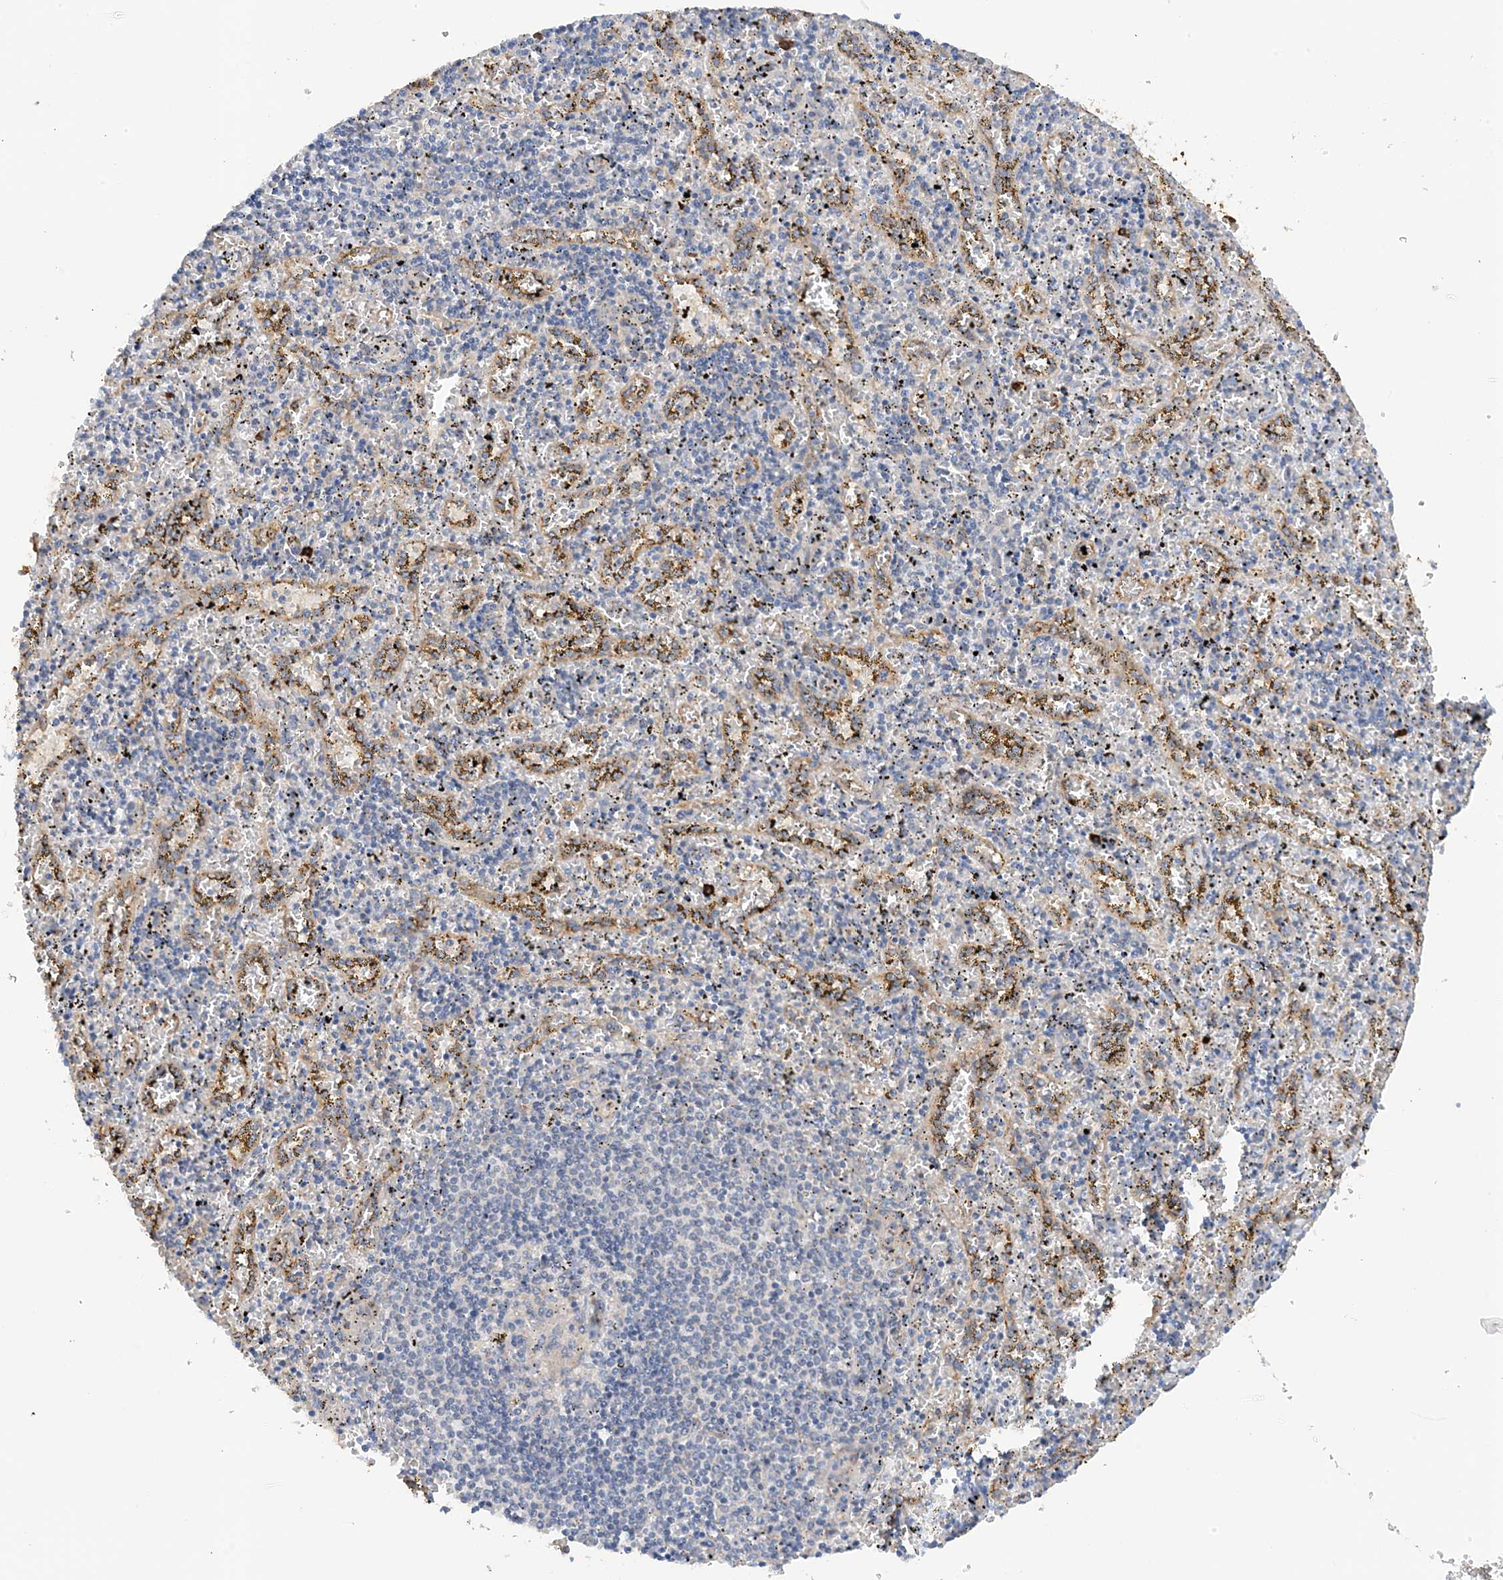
{"staining": {"intensity": "negative", "quantity": "none", "location": "none"}, "tissue": "spleen", "cell_type": "Cells in red pulp", "image_type": "normal", "snomed": [{"axis": "morphology", "description": "Normal tissue, NOS"}, {"axis": "topography", "description": "Spleen"}], "caption": "This is a histopathology image of immunohistochemistry staining of benign spleen, which shows no staining in cells in red pulp. The staining was performed using DAB (3,3'-diaminobenzidine) to visualize the protein expression in brown, while the nuclei were stained in blue with hematoxylin (Magnification: 20x).", "gene": "SLC5A11", "patient": {"sex": "male", "age": 11}}